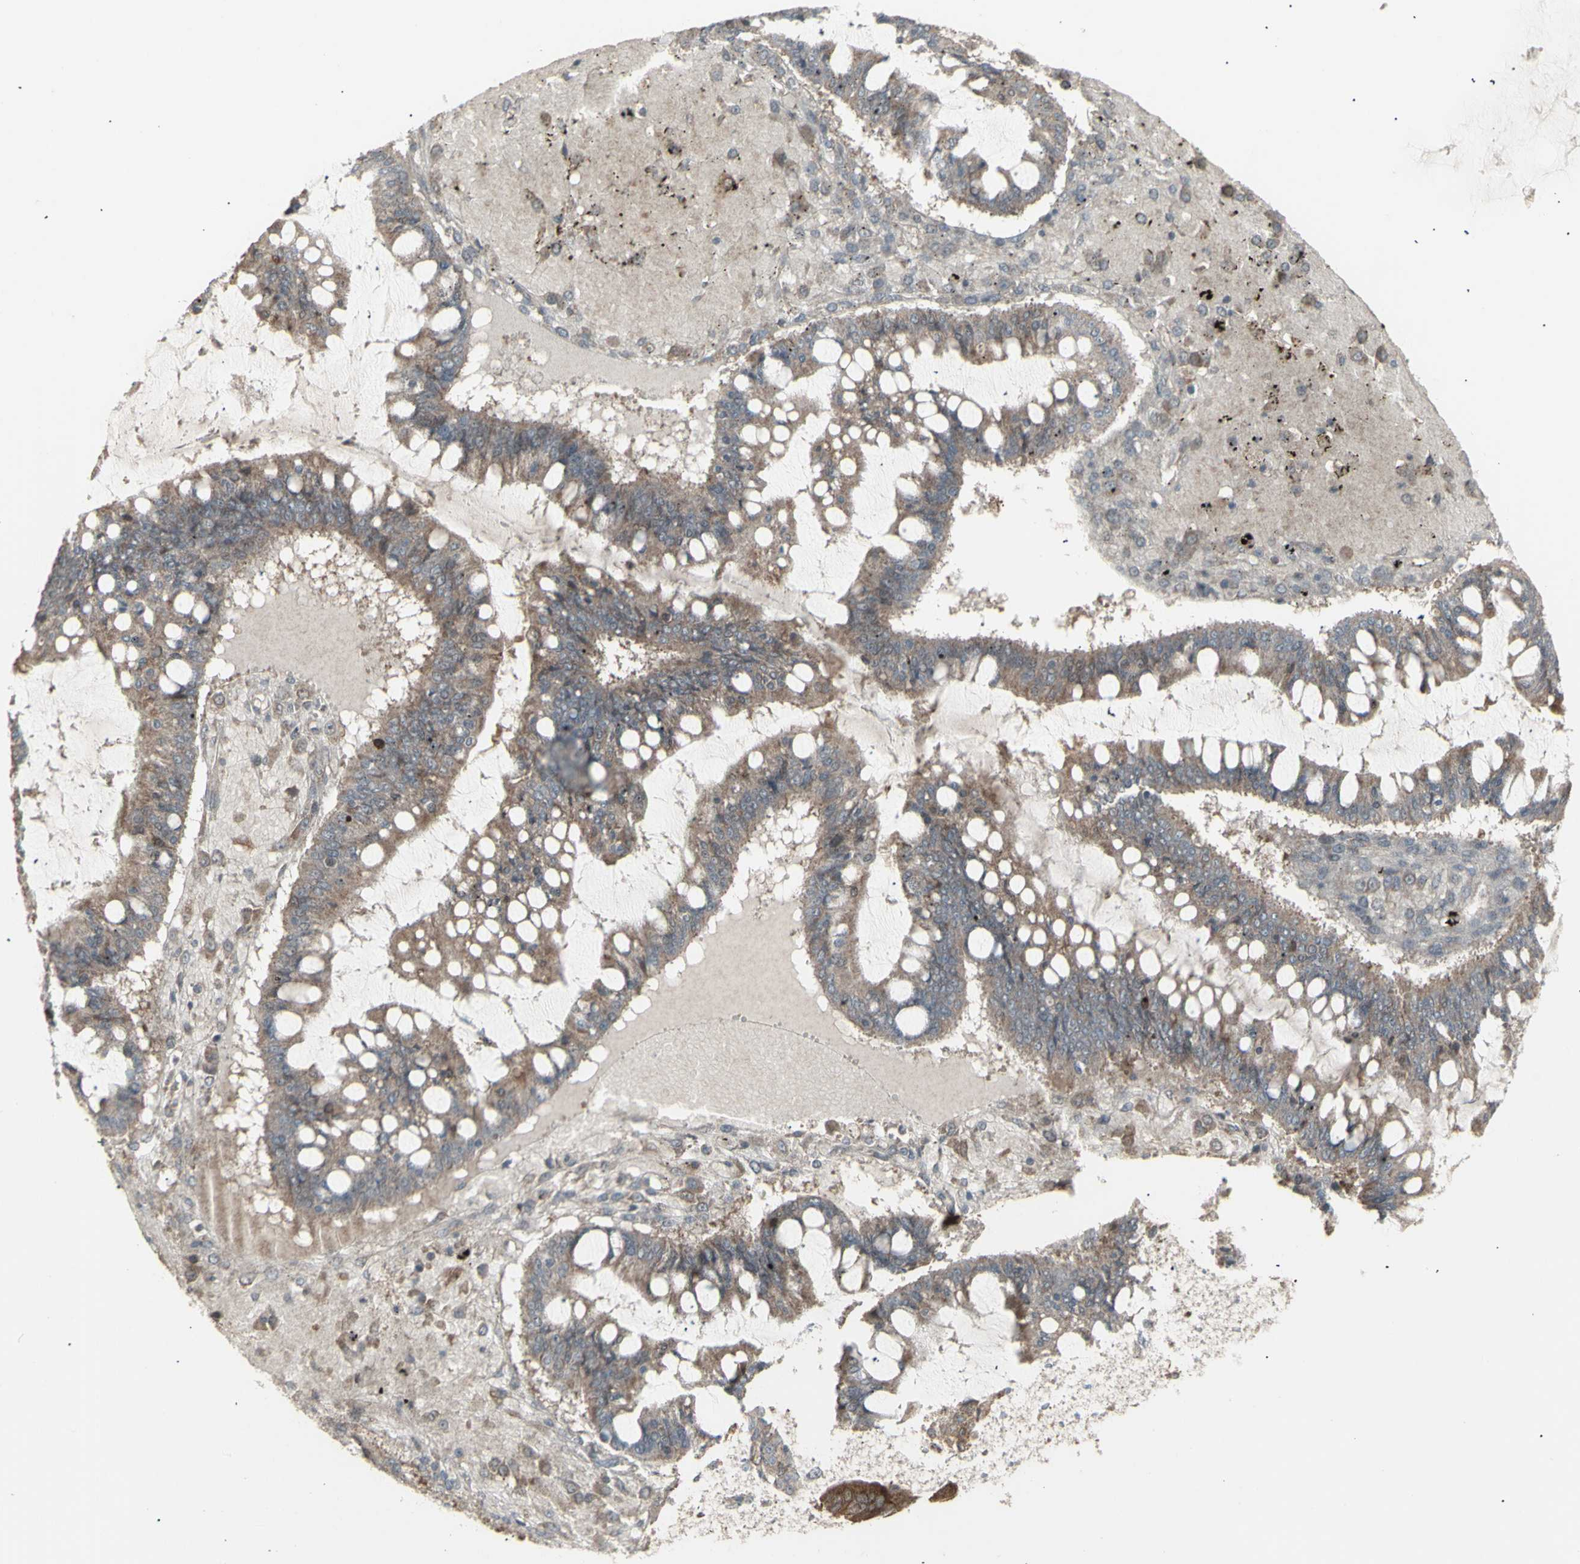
{"staining": {"intensity": "moderate", "quantity": ">75%", "location": "cytoplasmic/membranous"}, "tissue": "ovarian cancer", "cell_type": "Tumor cells", "image_type": "cancer", "snomed": [{"axis": "morphology", "description": "Cystadenocarcinoma, mucinous, NOS"}, {"axis": "topography", "description": "Ovary"}], "caption": "Protein expression analysis of ovarian mucinous cystadenocarcinoma exhibits moderate cytoplasmic/membranous expression in approximately >75% of tumor cells.", "gene": "RNASEL", "patient": {"sex": "female", "age": 73}}